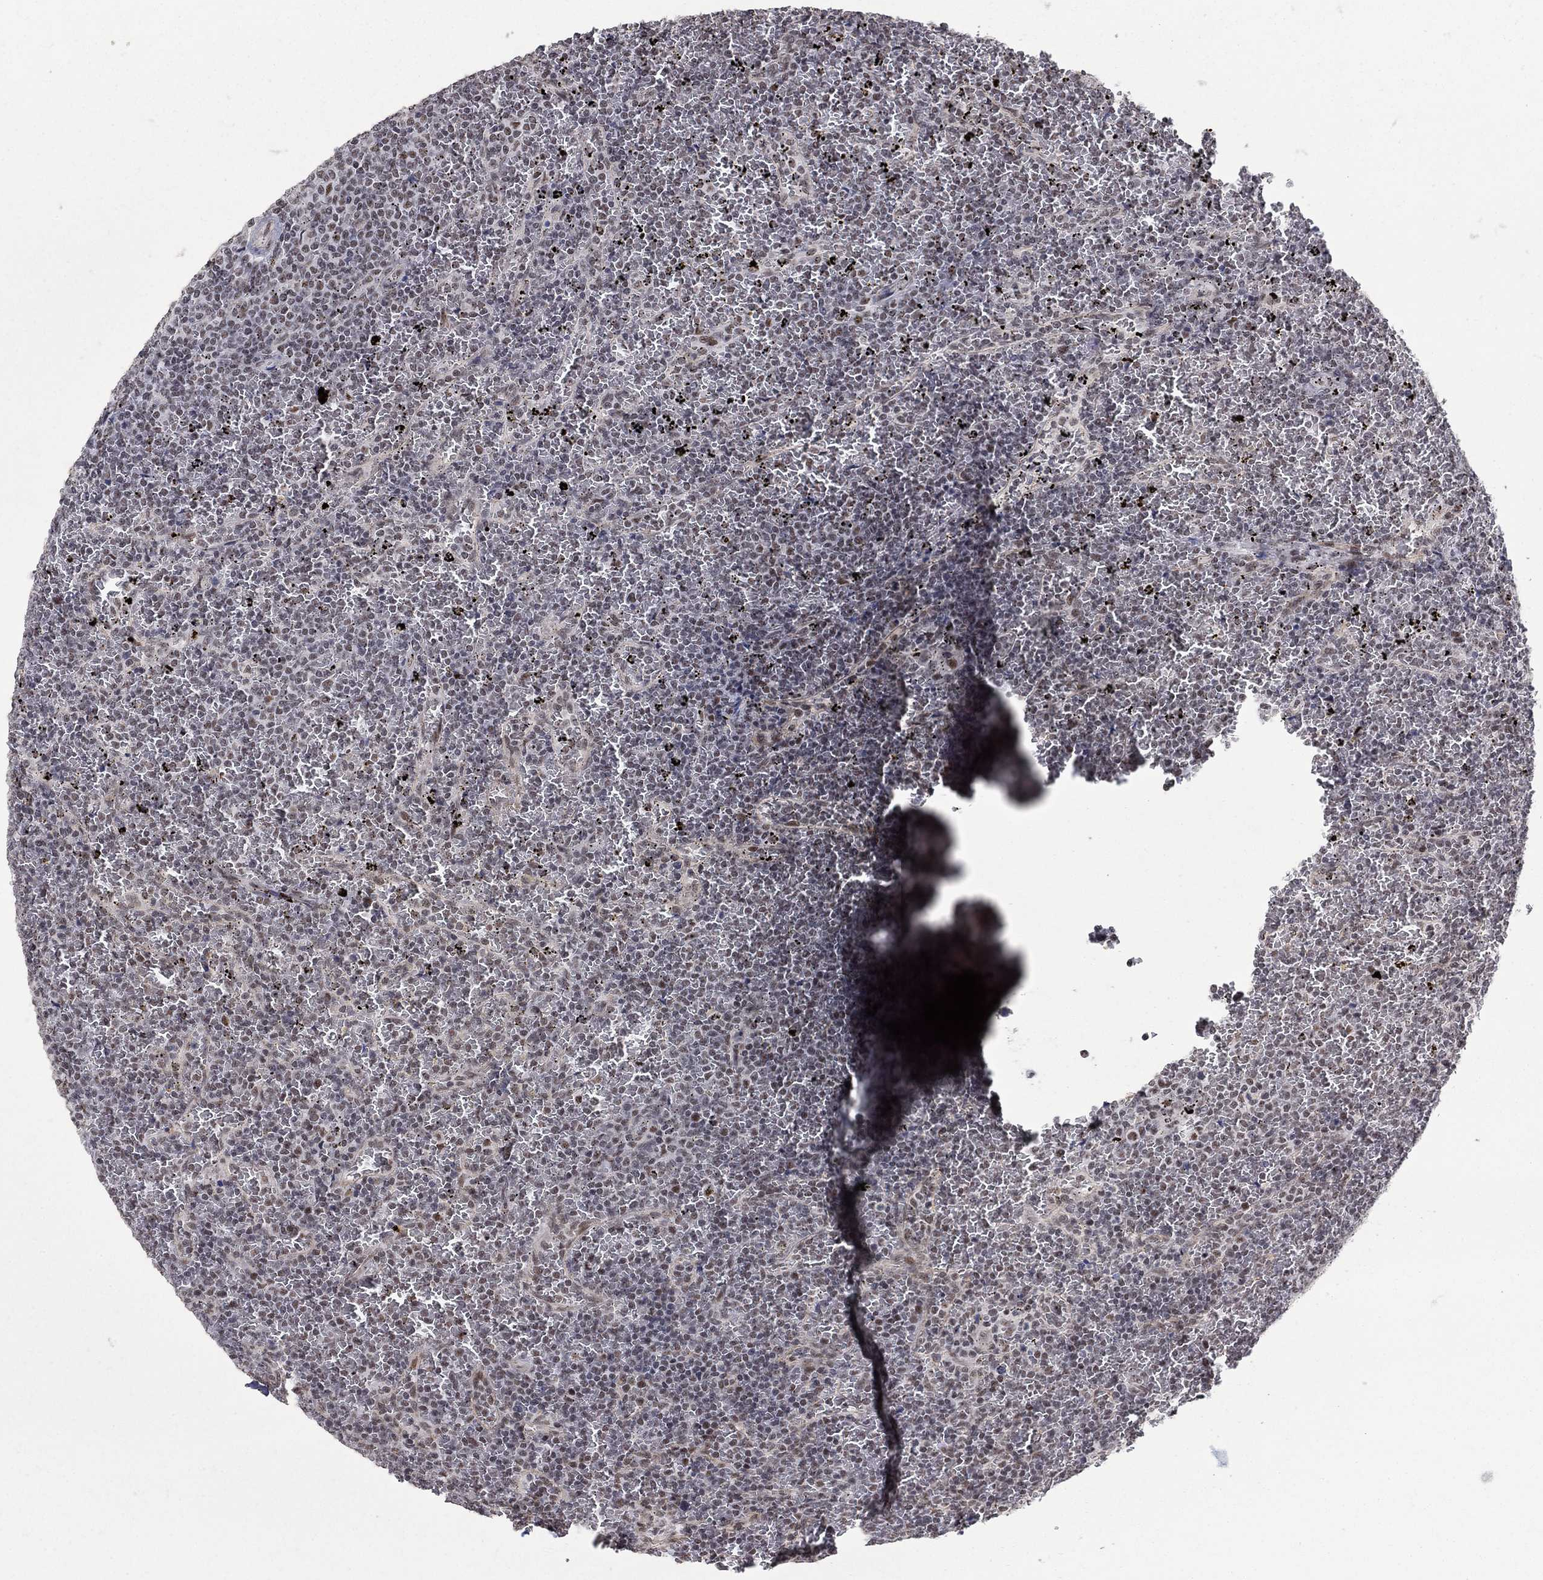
{"staining": {"intensity": "weak", "quantity": "25%-75%", "location": "nuclear"}, "tissue": "lymphoma", "cell_type": "Tumor cells", "image_type": "cancer", "snomed": [{"axis": "morphology", "description": "Malignant lymphoma, non-Hodgkin's type, Low grade"}, {"axis": "topography", "description": "Spleen"}], "caption": "Immunohistochemical staining of human low-grade malignant lymphoma, non-Hodgkin's type reveals weak nuclear protein expression in about 25%-75% of tumor cells.", "gene": "PNISR", "patient": {"sex": "female", "age": 77}}